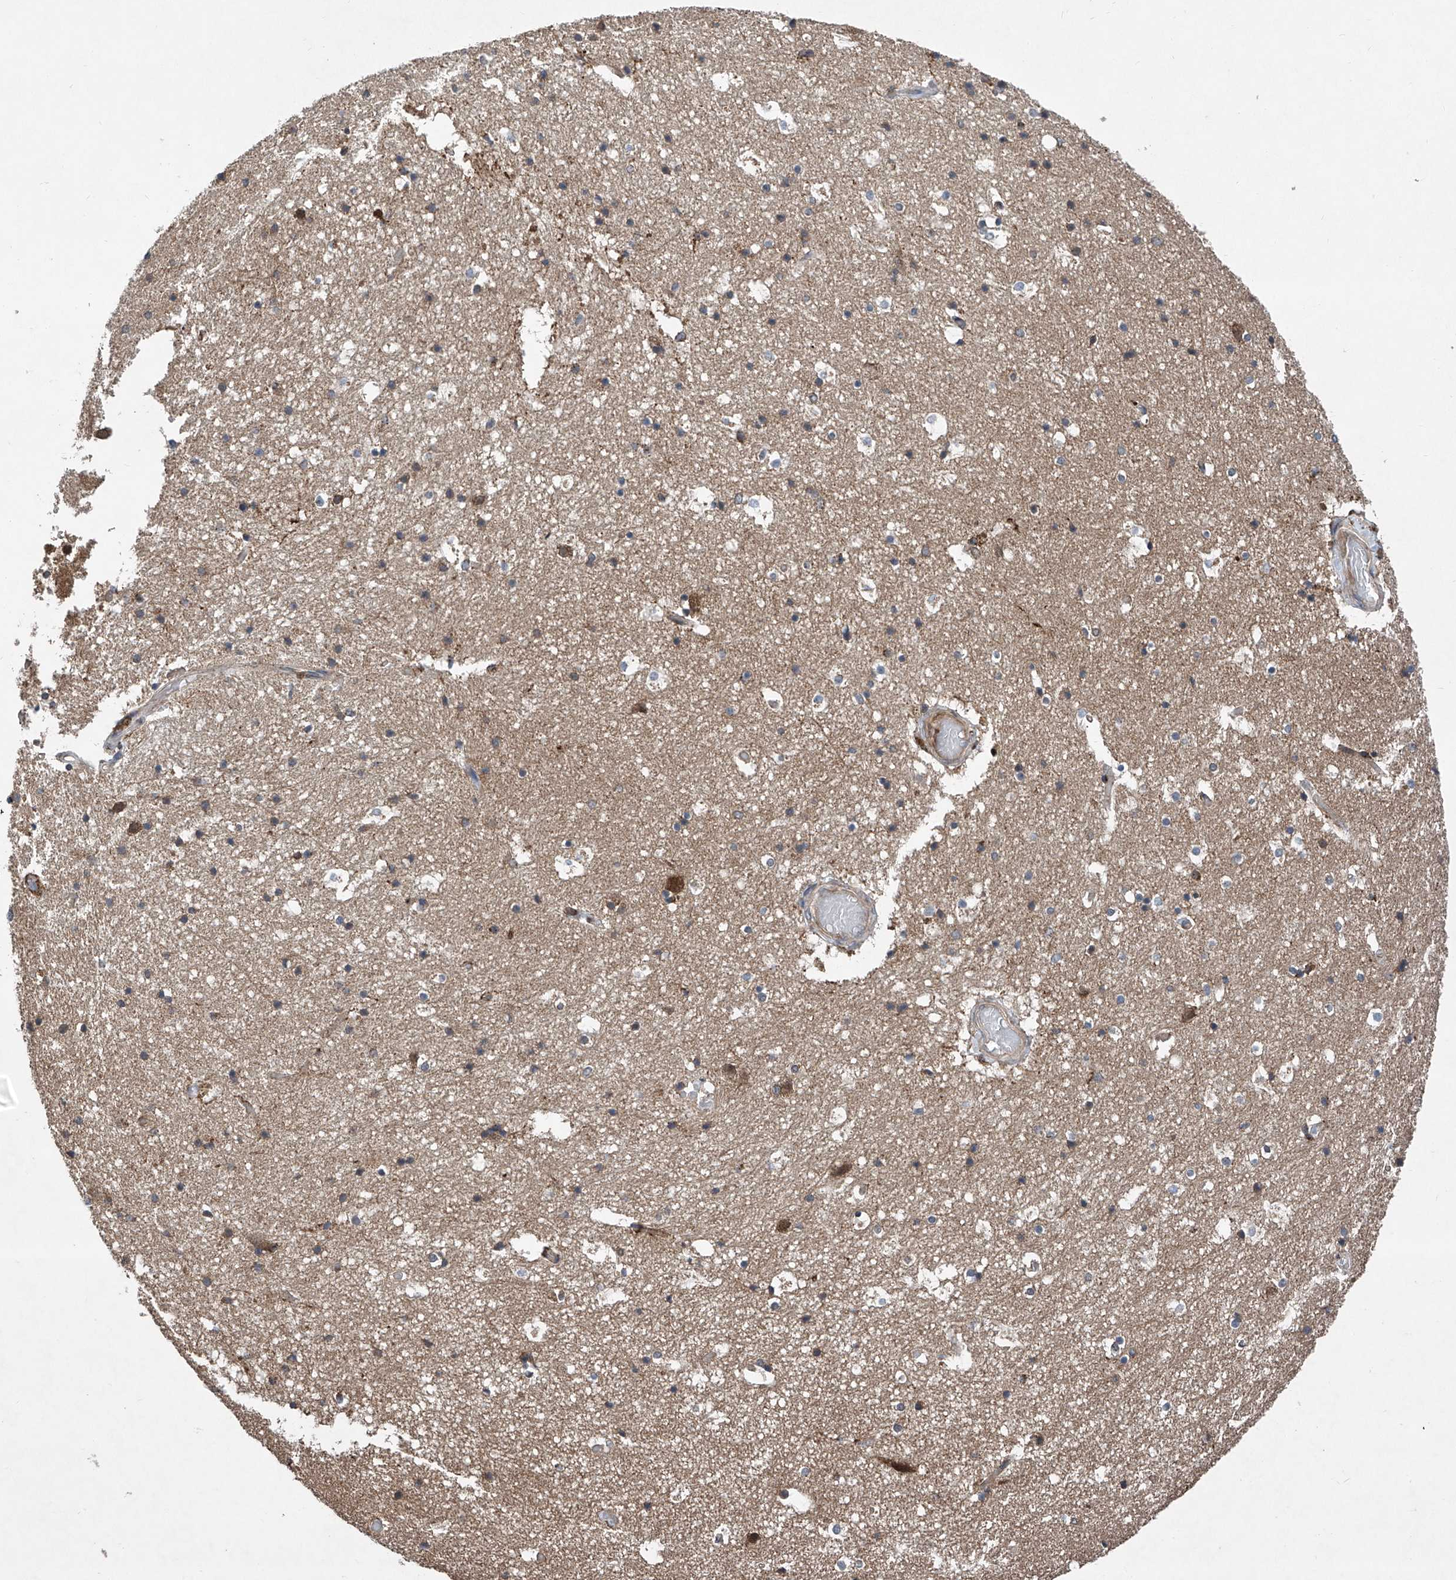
{"staining": {"intensity": "moderate", "quantity": "<25%", "location": "cytoplasmic/membranous"}, "tissue": "hippocampus", "cell_type": "Glial cells", "image_type": "normal", "snomed": [{"axis": "morphology", "description": "Normal tissue, NOS"}, {"axis": "topography", "description": "Hippocampus"}], "caption": "Immunohistochemistry (IHC) of benign hippocampus reveals low levels of moderate cytoplasmic/membranous expression in approximately <25% of glial cells. The staining is performed using DAB (3,3'-diaminobenzidine) brown chromogen to label protein expression. The nuclei are counter-stained blue using hematoxylin.", "gene": "SMAP1", "patient": {"sex": "female", "age": 52}}